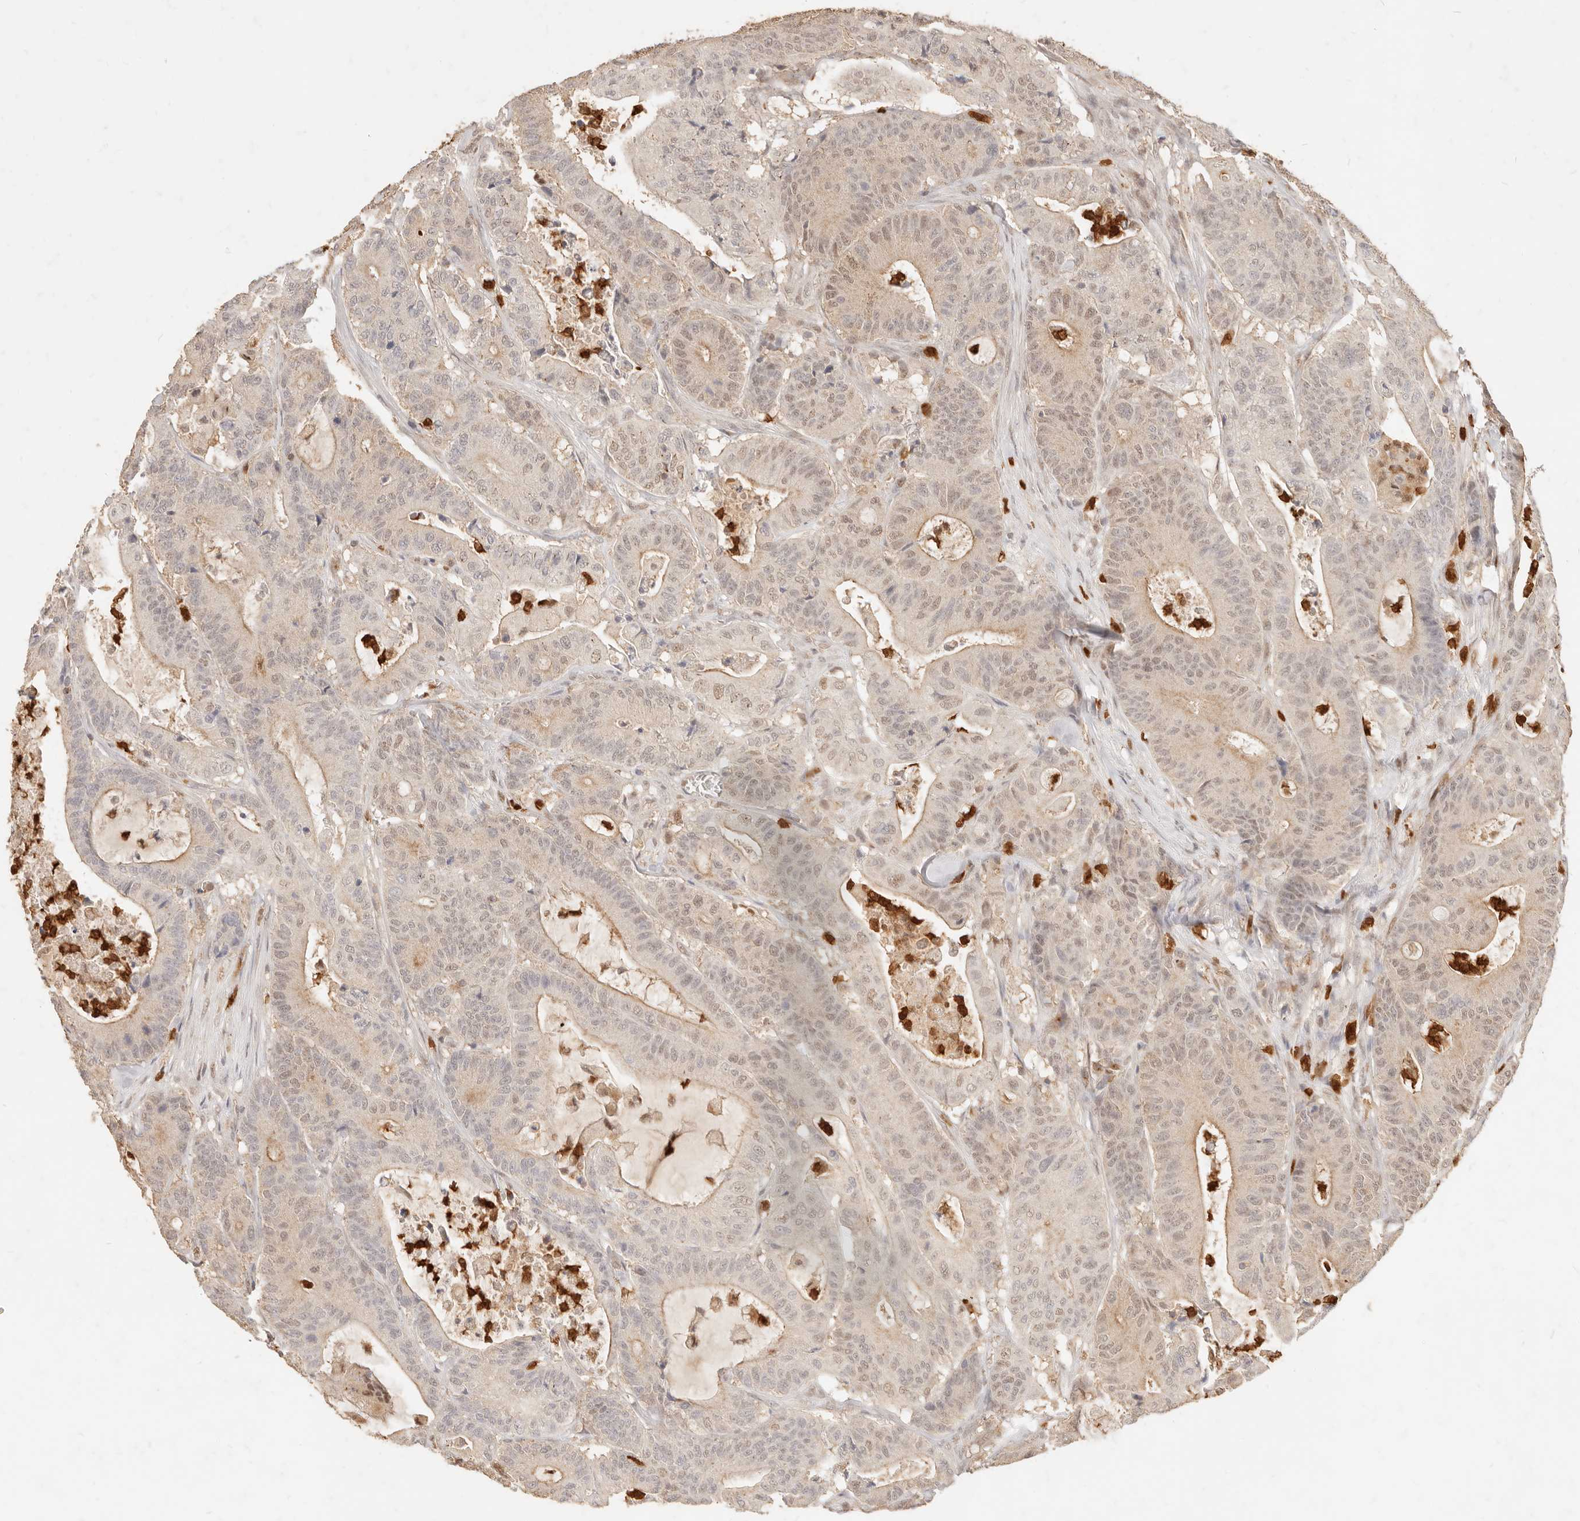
{"staining": {"intensity": "weak", "quantity": "25%-75%", "location": "nuclear"}, "tissue": "colorectal cancer", "cell_type": "Tumor cells", "image_type": "cancer", "snomed": [{"axis": "morphology", "description": "Adenocarcinoma, NOS"}, {"axis": "topography", "description": "Colon"}], "caption": "Colorectal adenocarcinoma stained with immunohistochemistry (IHC) displays weak nuclear staining in about 25%-75% of tumor cells. (DAB (3,3'-diaminobenzidine) = brown stain, brightfield microscopy at high magnification).", "gene": "TMTC2", "patient": {"sex": "female", "age": 84}}